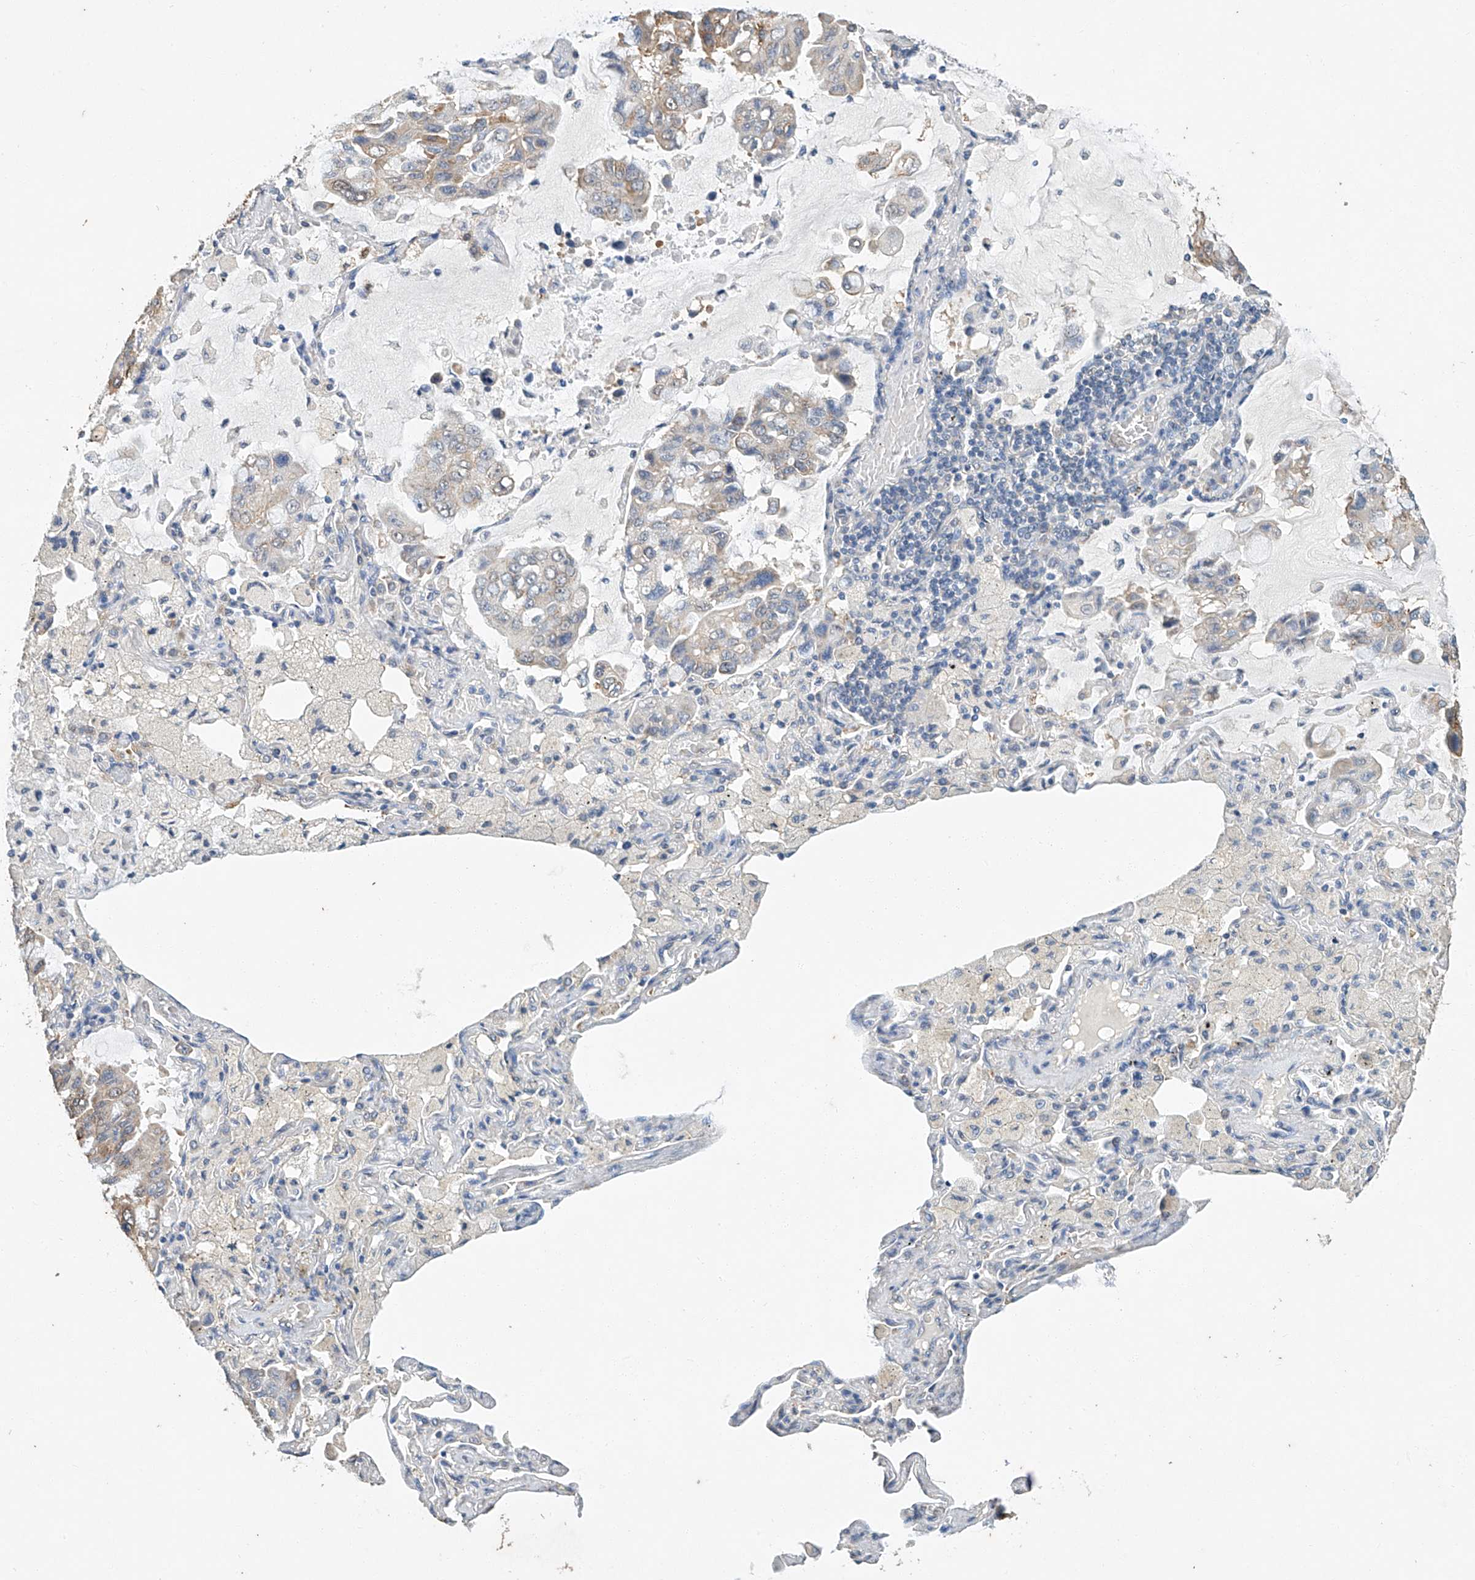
{"staining": {"intensity": "moderate", "quantity": "25%-75%", "location": "cytoplasmic/membranous"}, "tissue": "lung cancer", "cell_type": "Tumor cells", "image_type": "cancer", "snomed": [{"axis": "morphology", "description": "Adenocarcinoma, NOS"}, {"axis": "topography", "description": "Lung"}], "caption": "Tumor cells reveal medium levels of moderate cytoplasmic/membranous positivity in about 25%-75% of cells in lung cancer.", "gene": "CERS4", "patient": {"sex": "male", "age": 64}}